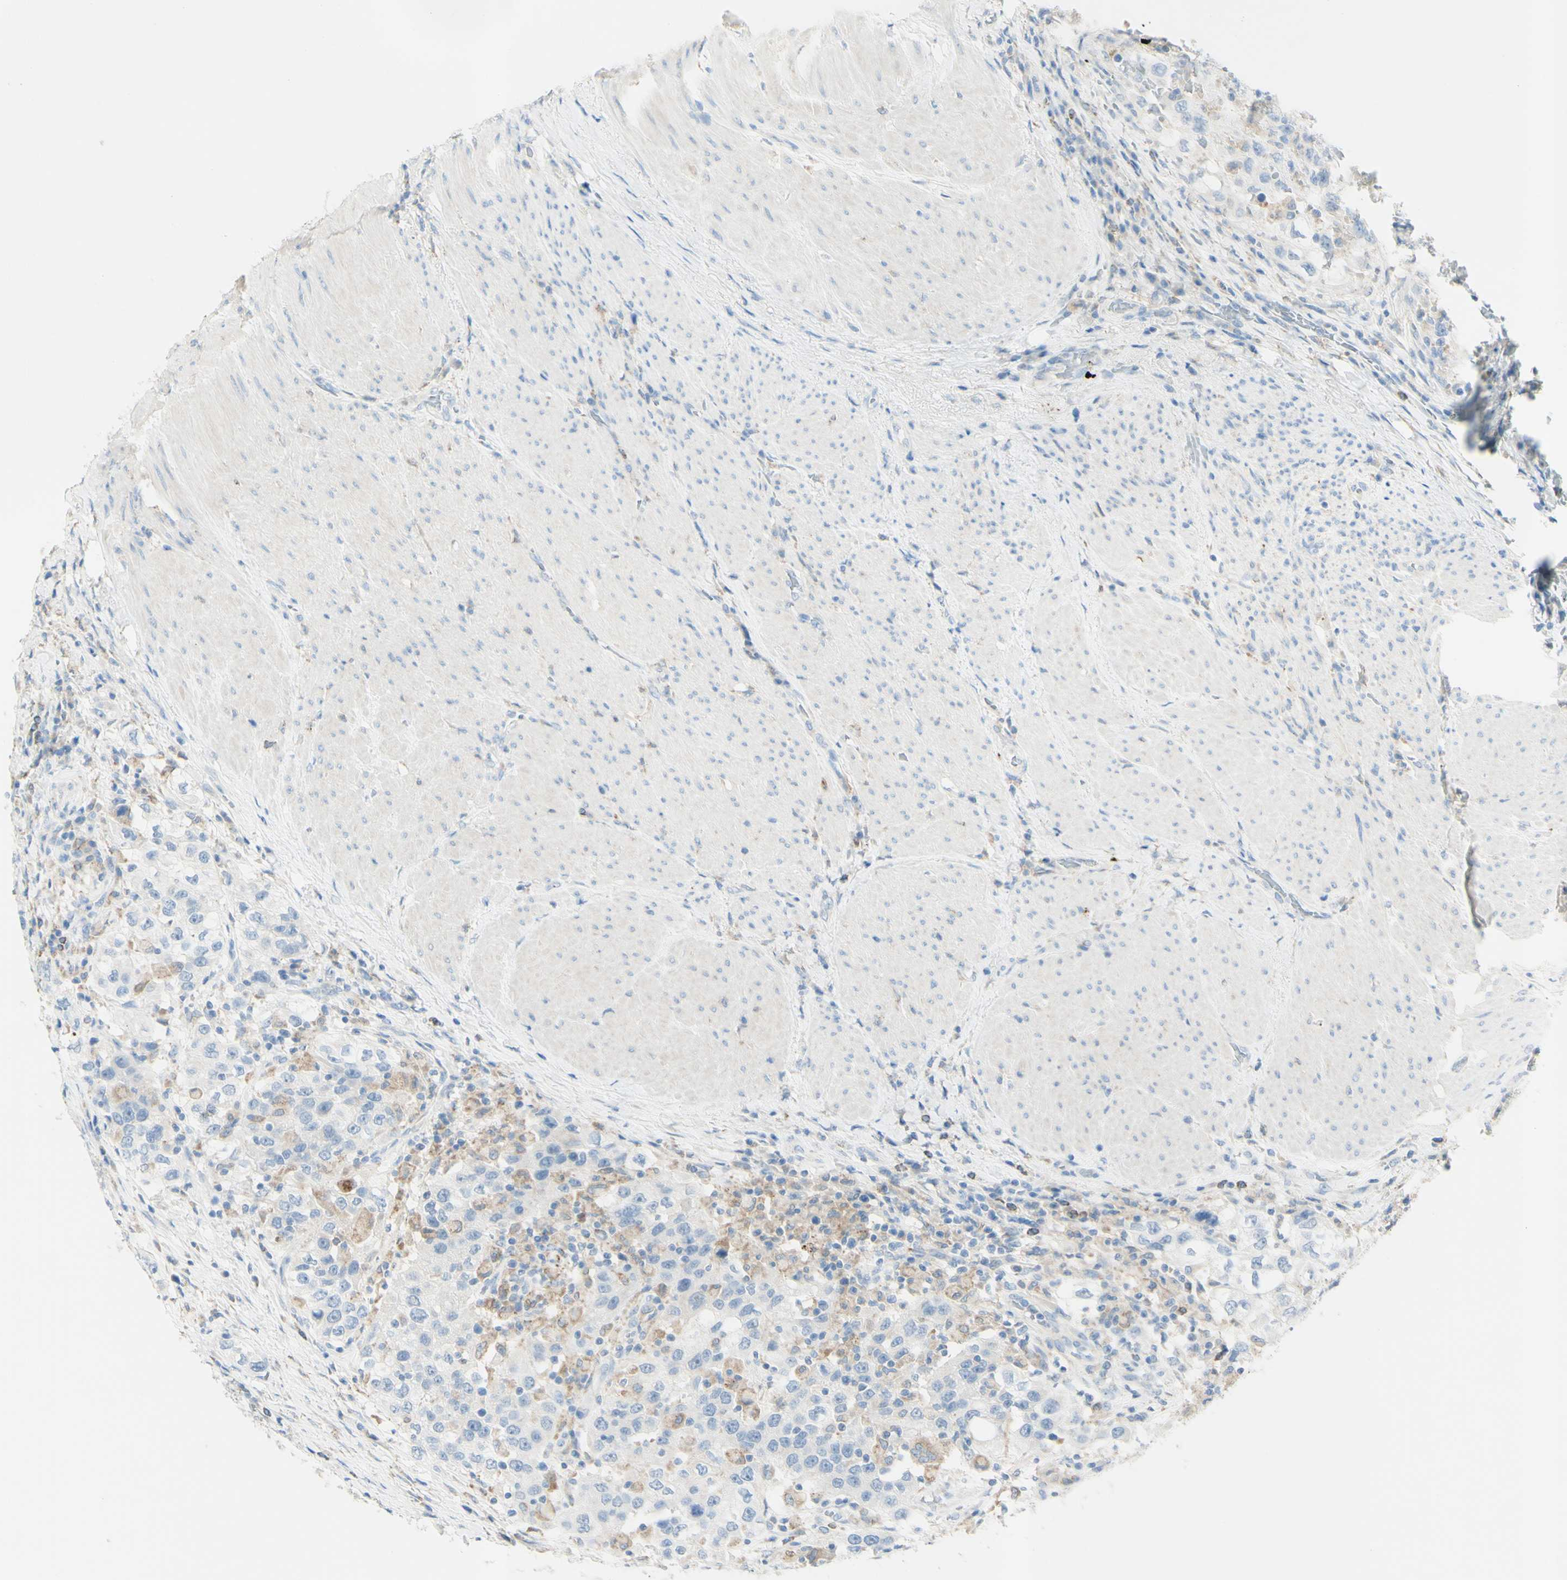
{"staining": {"intensity": "weak", "quantity": "<25%", "location": "cytoplasmic/membranous"}, "tissue": "urothelial cancer", "cell_type": "Tumor cells", "image_type": "cancer", "snomed": [{"axis": "morphology", "description": "Urothelial carcinoma, High grade"}, {"axis": "topography", "description": "Urinary bladder"}], "caption": "Immunohistochemistry photomicrograph of neoplastic tissue: urothelial cancer stained with DAB displays no significant protein staining in tumor cells.", "gene": "TSPAN1", "patient": {"sex": "female", "age": 80}}